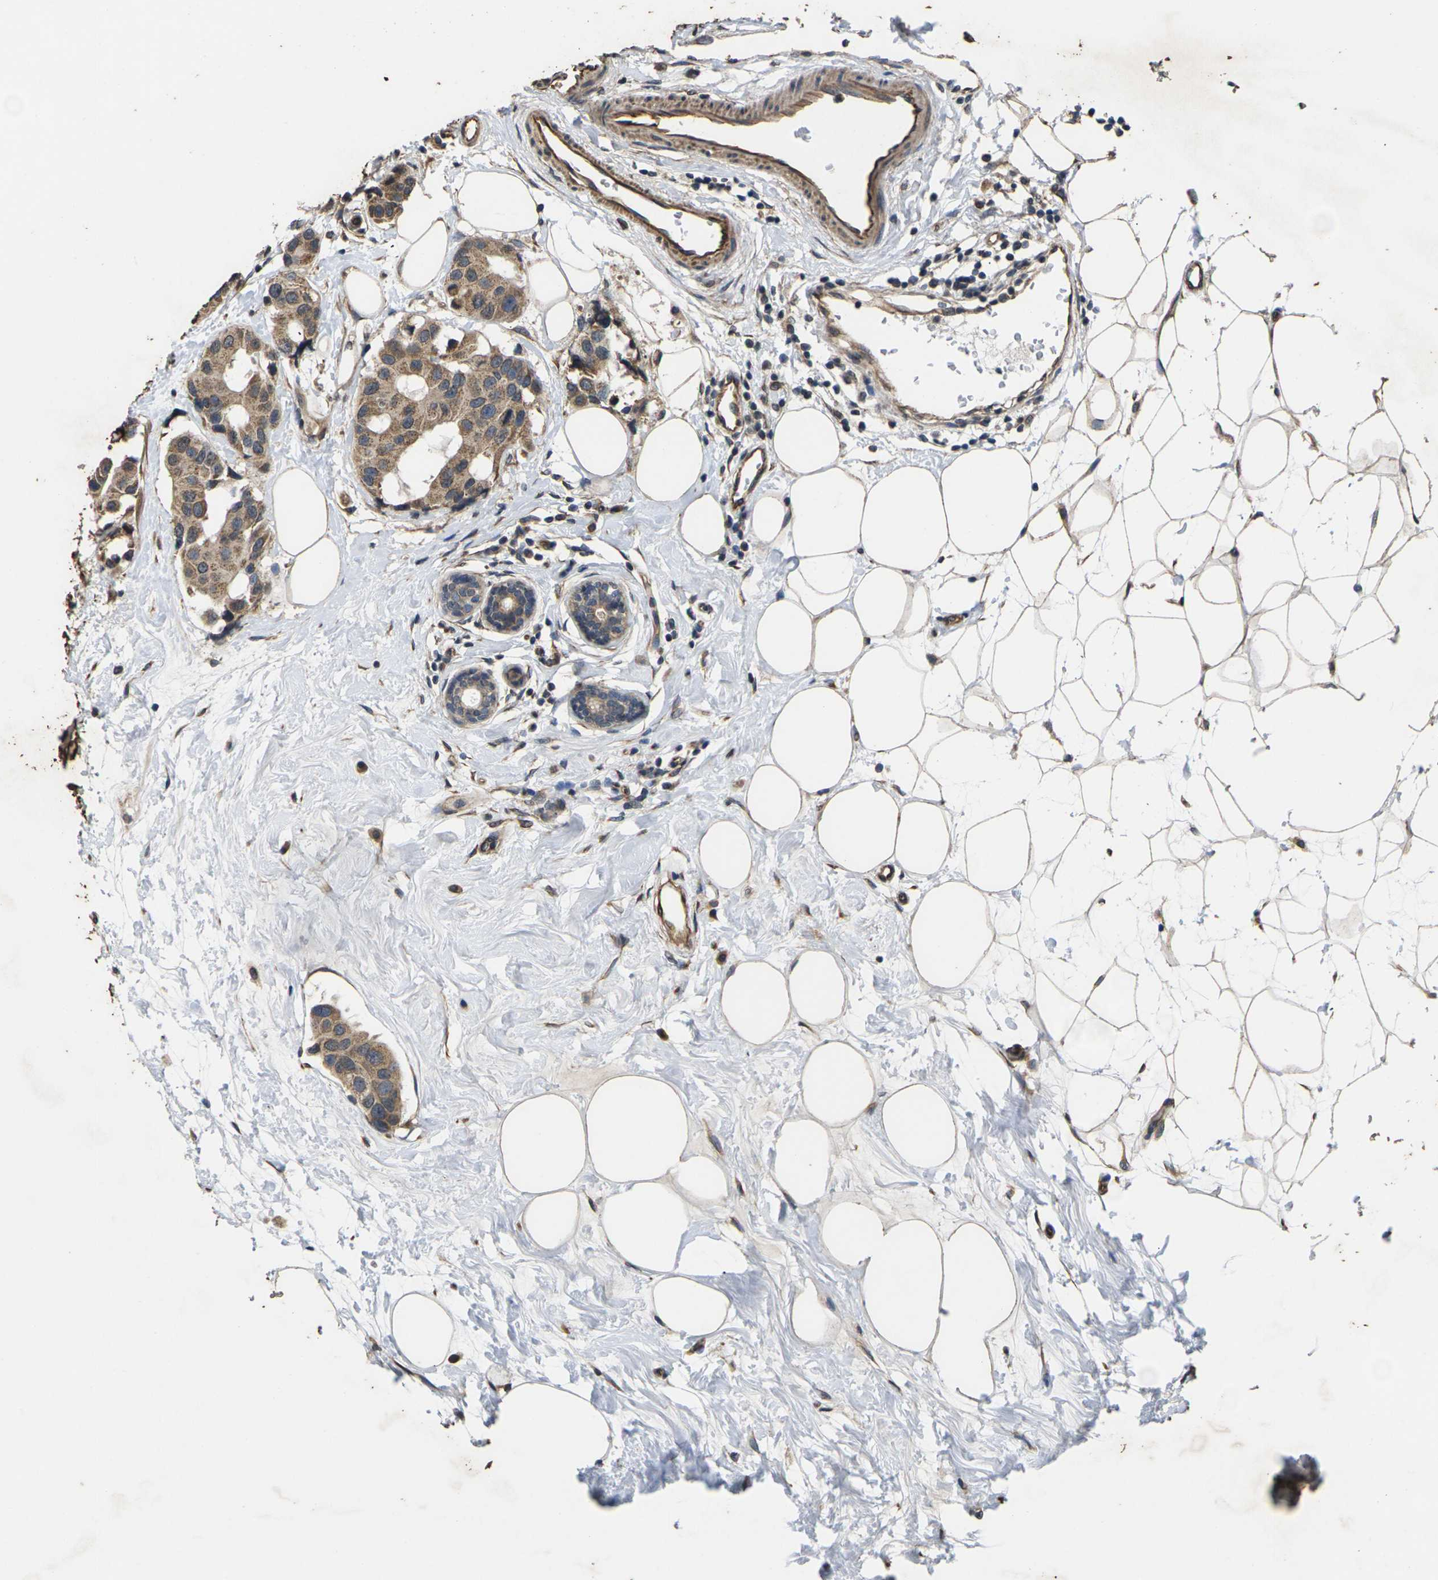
{"staining": {"intensity": "moderate", "quantity": ">75%", "location": "cytoplasmic/membranous"}, "tissue": "breast cancer", "cell_type": "Tumor cells", "image_type": "cancer", "snomed": [{"axis": "morphology", "description": "Normal tissue, NOS"}, {"axis": "morphology", "description": "Duct carcinoma"}, {"axis": "topography", "description": "Breast"}], "caption": "Protein expression analysis of breast cancer (infiltrating ductal carcinoma) exhibits moderate cytoplasmic/membranous positivity in about >75% of tumor cells. The protein of interest is stained brown, and the nuclei are stained in blue (DAB IHC with brightfield microscopy, high magnification).", "gene": "DKK2", "patient": {"sex": "female", "age": 39}}